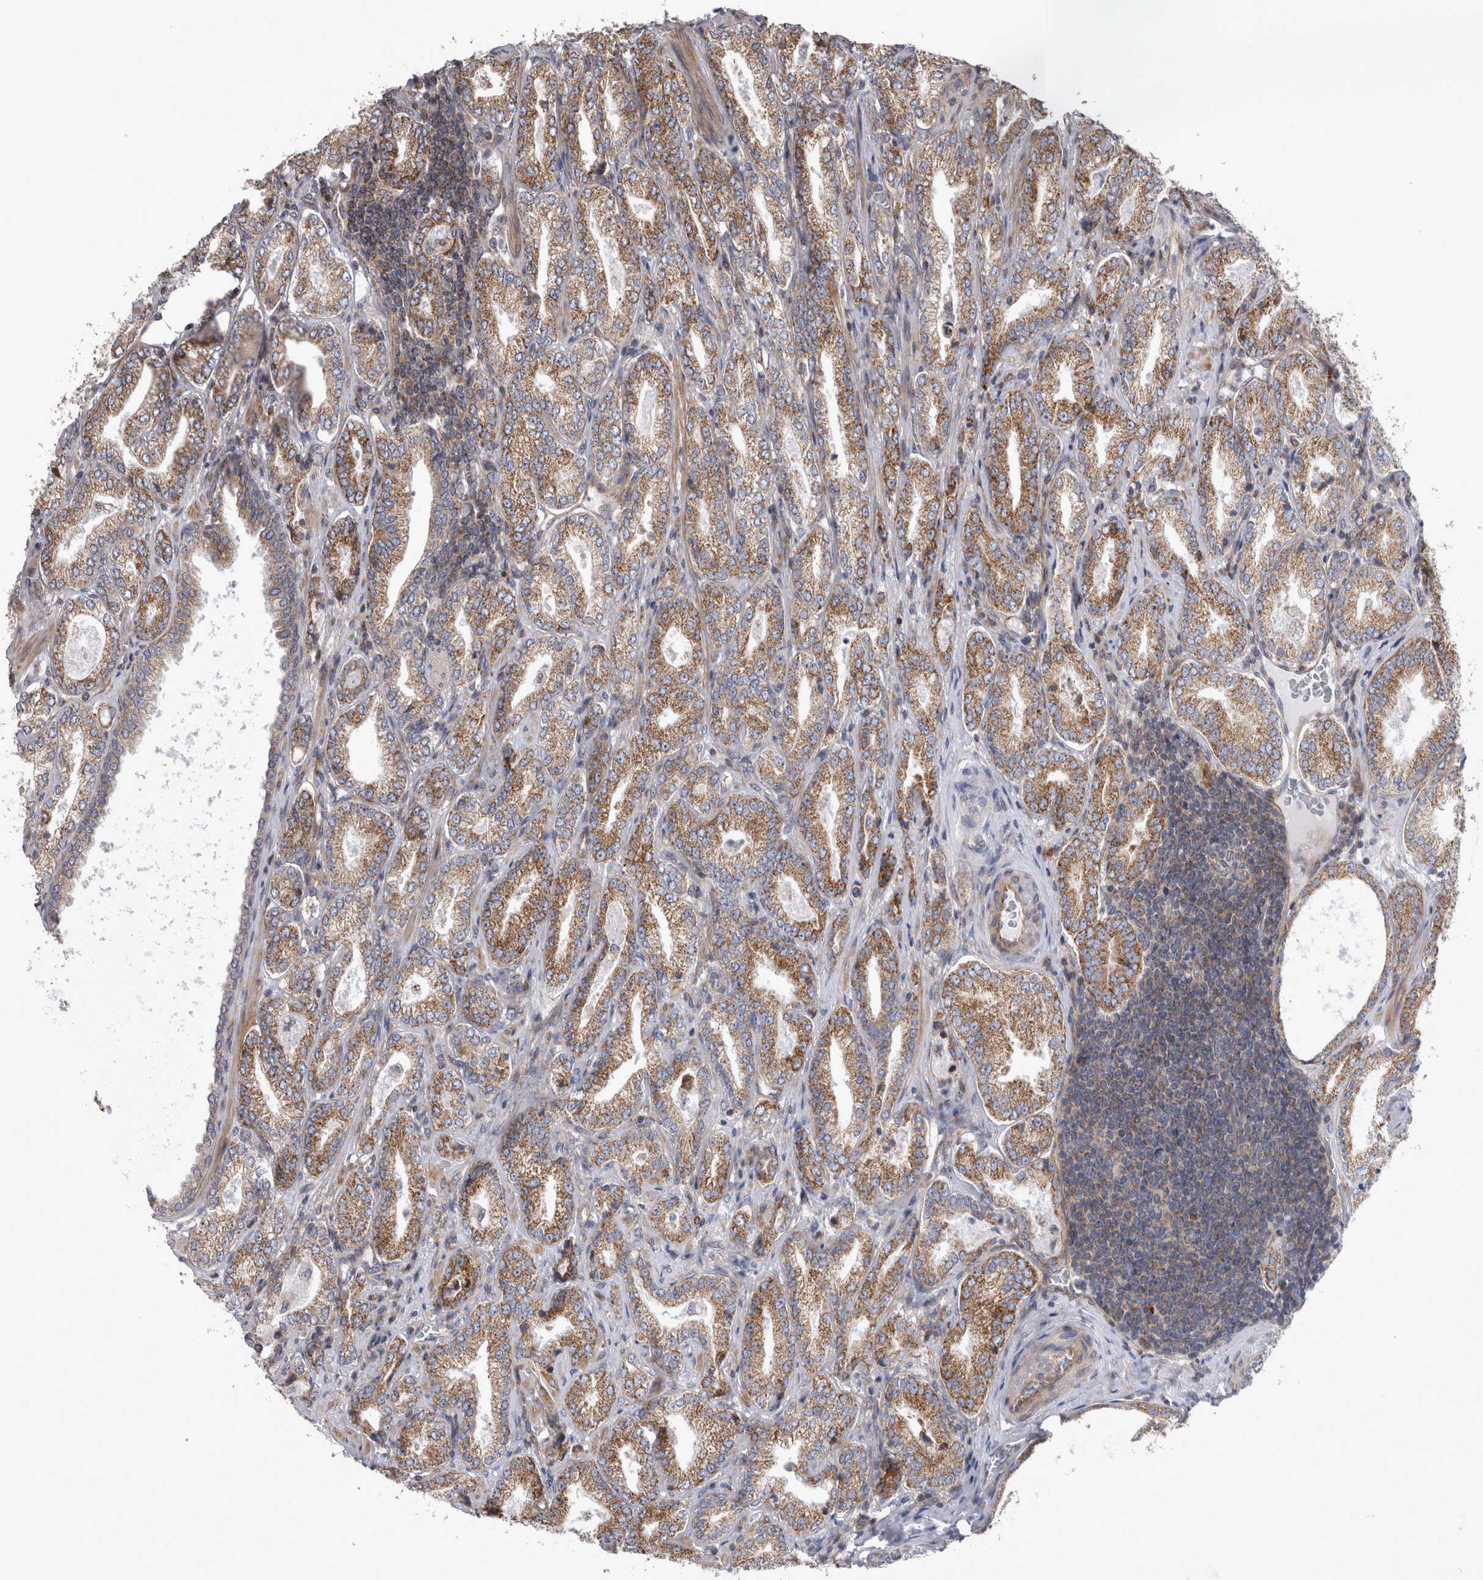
{"staining": {"intensity": "moderate", "quantity": ">75%", "location": "cytoplasmic/membranous"}, "tissue": "prostate cancer", "cell_type": "Tumor cells", "image_type": "cancer", "snomed": [{"axis": "morphology", "description": "Adenocarcinoma, Low grade"}, {"axis": "topography", "description": "Prostate"}], "caption": "Prostate cancer stained for a protein shows moderate cytoplasmic/membranous positivity in tumor cells. The staining was performed using DAB (3,3'-diaminobenzidine) to visualize the protein expression in brown, while the nuclei were stained in blue with hematoxylin (Magnification: 20x).", "gene": "TSPOAP1", "patient": {"sex": "male", "age": 62}}